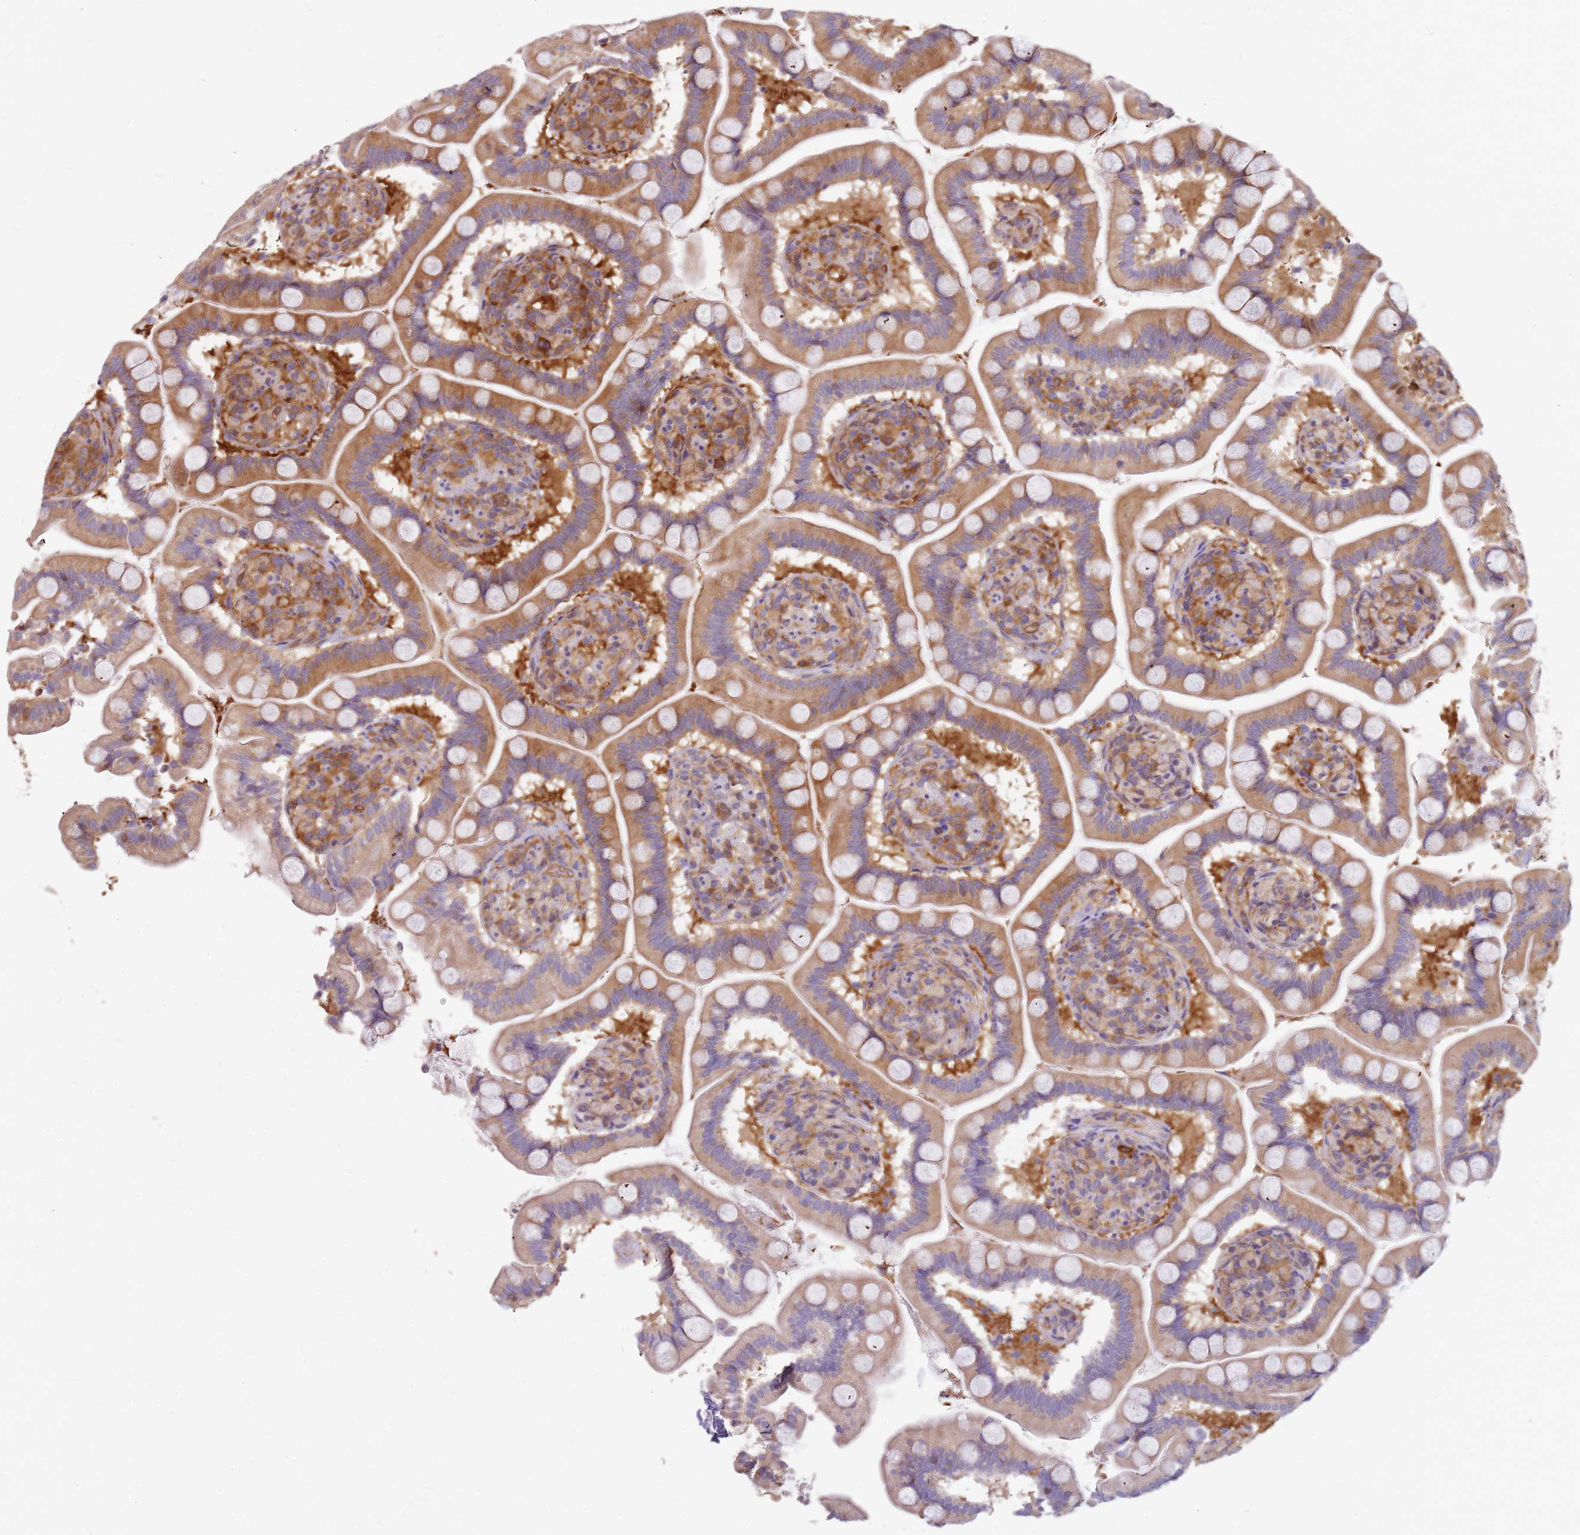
{"staining": {"intensity": "strong", "quantity": "25%-75%", "location": "cytoplasmic/membranous"}, "tissue": "small intestine", "cell_type": "Glandular cells", "image_type": "normal", "snomed": [{"axis": "morphology", "description": "Normal tissue, NOS"}, {"axis": "topography", "description": "Small intestine"}], "caption": "Protein expression analysis of normal human small intestine reveals strong cytoplasmic/membranous staining in approximately 25%-75% of glandular cells. Immunohistochemistry stains the protein of interest in brown and the nuclei are stained blue.", "gene": "HDX", "patient": {"sex": "female", "age": 64}}